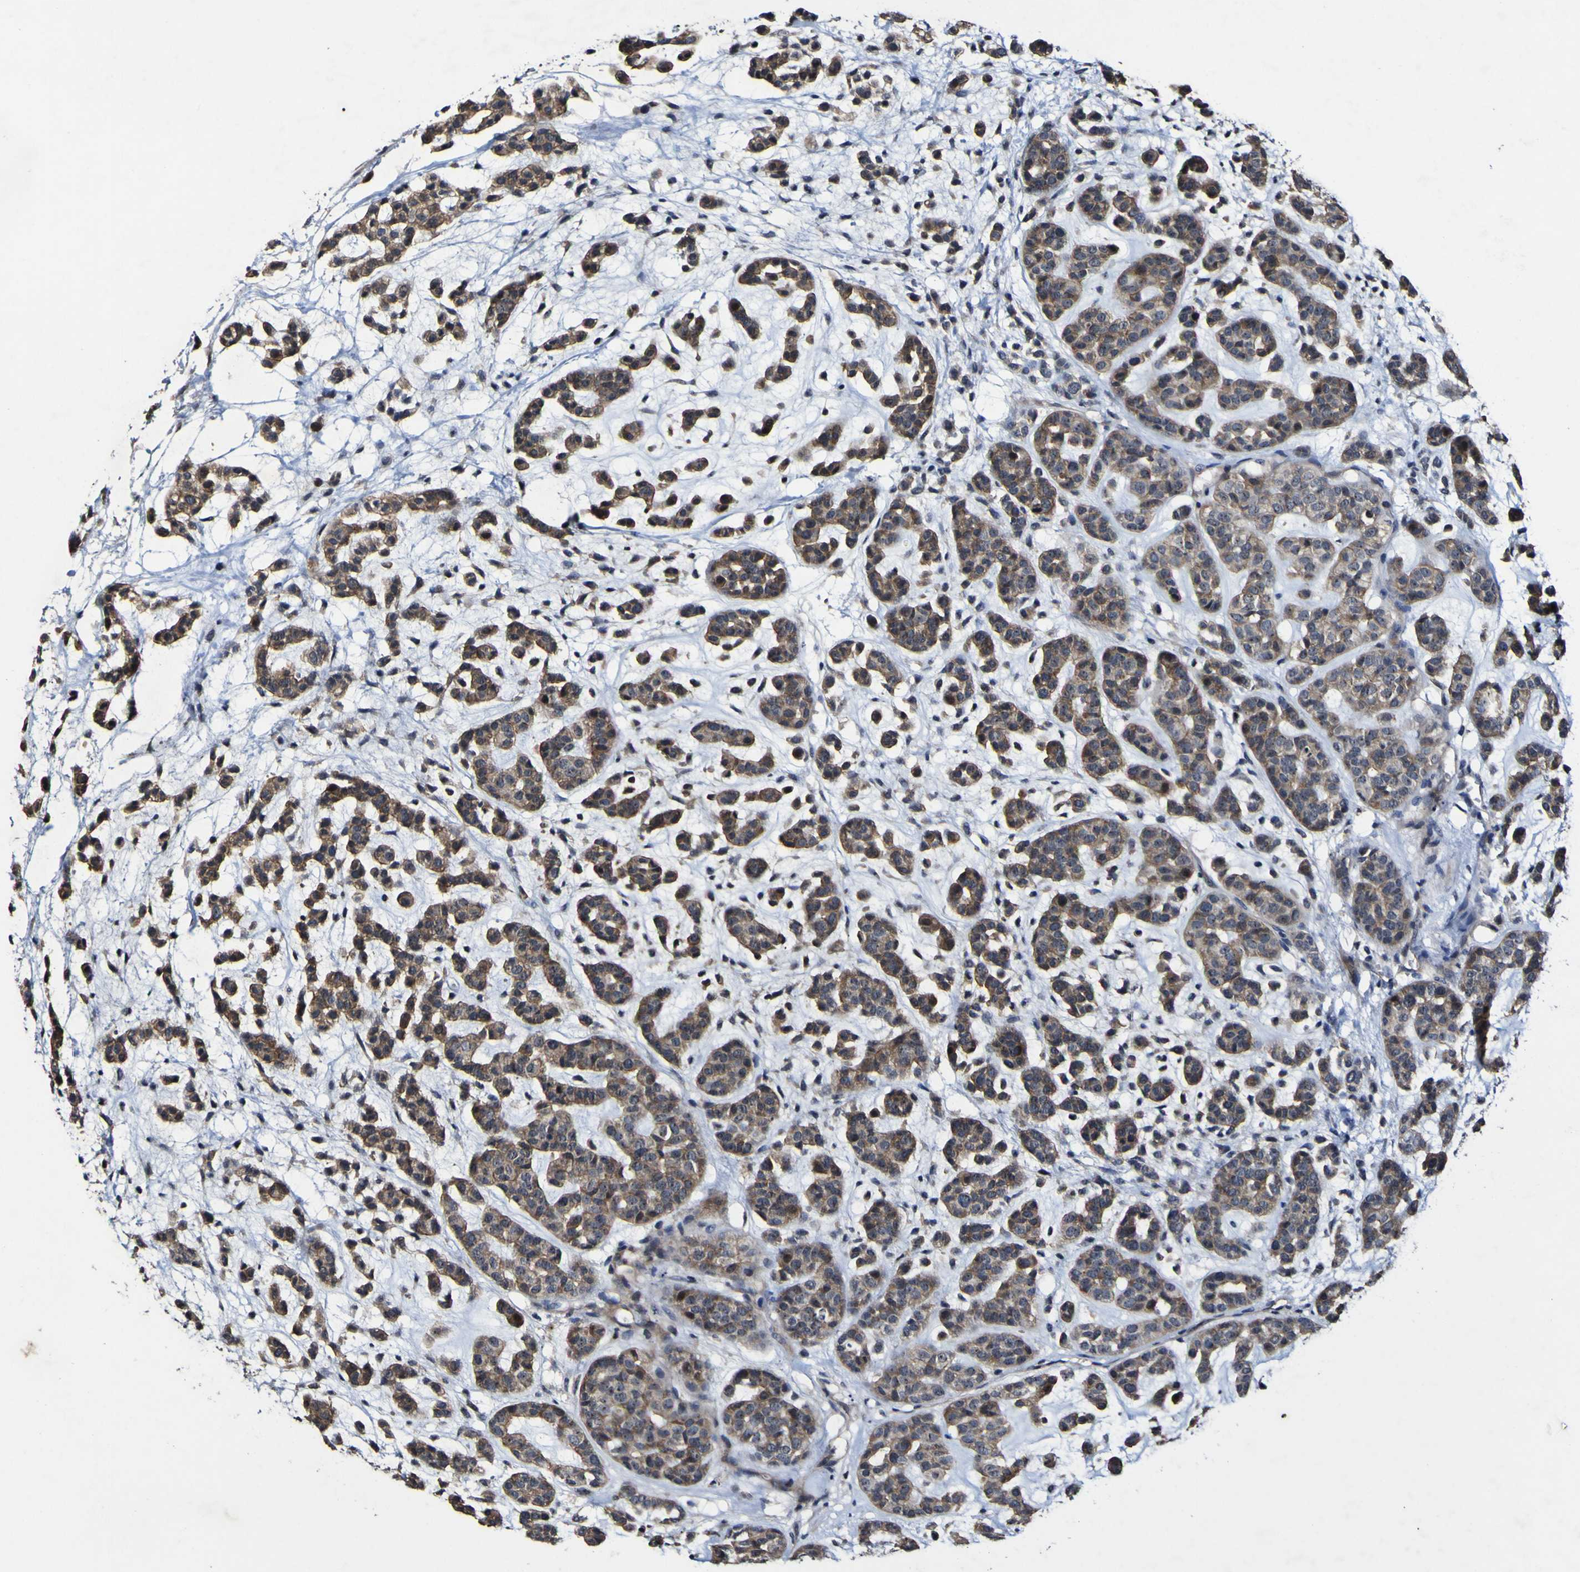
{"staining": {"intensity": "moderate", "quantity": ">75%", "location": "cytoplasmic/membranous"}, "tissue": "head and neck cancer", "cell_type": "Tumor cells", "image_type": "cancer", "snomed": [{"axis": "morphology", "description": "Adenocarcinoma, NOS"}, {"axis": "morphology", "description": "Adenoma, NOS"}, {"axis": "topography", "description": "Head-Neck"}], "caption": "Immunohistochemical staining of head and neck adenoma reveals medium levels of moderate cytoplasmic/membranous protein staining in approximately >75% of tumor cells.", "gene": "CCL2", "patient": {"sex": "female", "age": 55}}